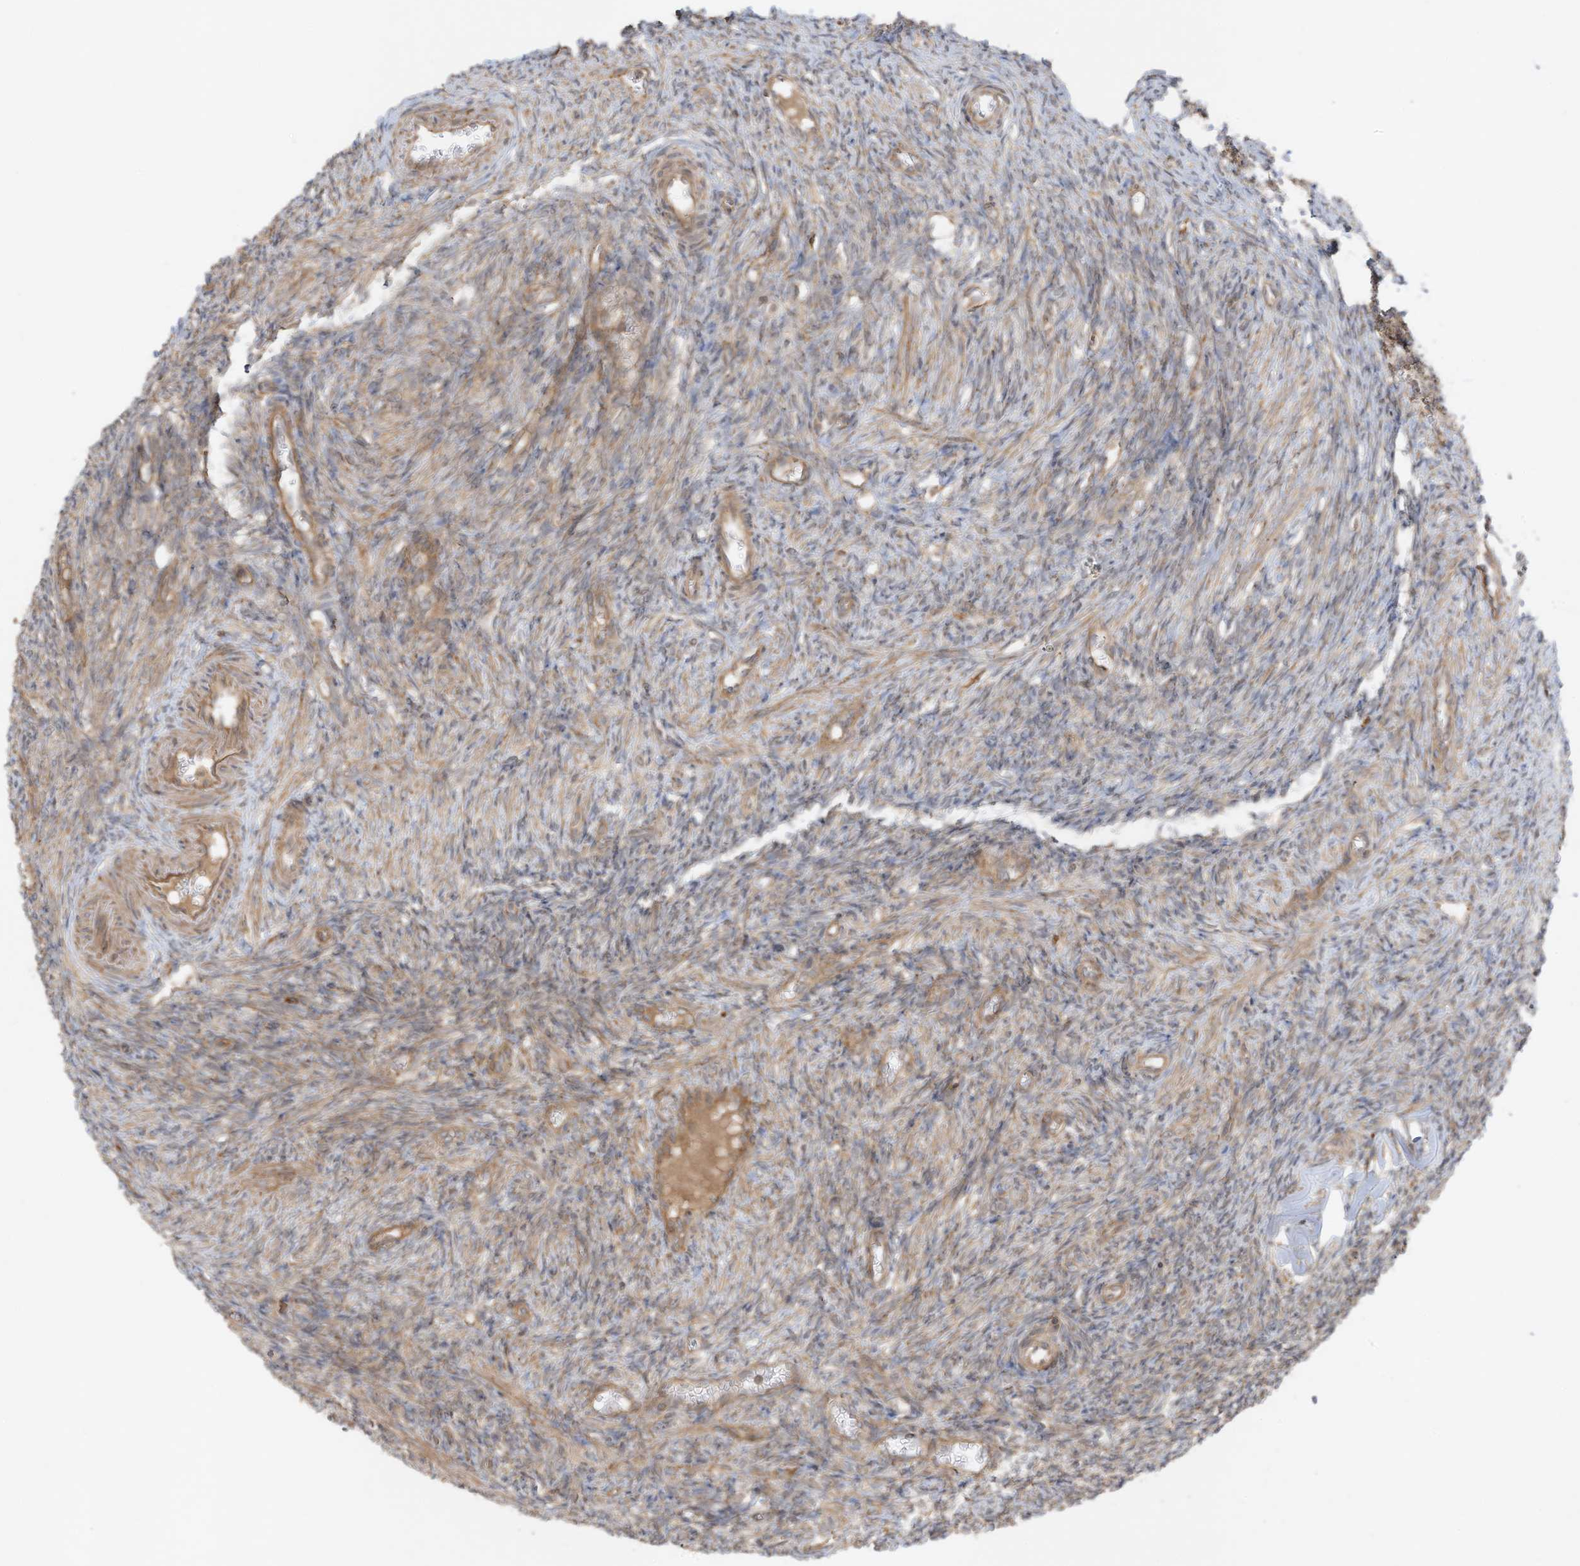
{"staining": {"intensity": "weak", "quantity": ">75%", "location": "cytoplasmic/membranous"}, "tissue": "ovary", "cell_type": "Follicle cells", "image_type": "normal", "snomed": [{"axis": "morphology", "description": "Normal tissue, NOS"}, {"axis": "topography", "description": "Ovary"}], "caption": "Follicle cells demonstrate low levels of weak cytoplasmic/membranous expression in about >75% of cells in unremarkable human ovary. (DAB (3,3'-diaminobenzidine) IHC, brown staining for protein, blue staining for nuclei).", "gene": "SLC25A12", "patient": {"sex": "female", "age": 27}}